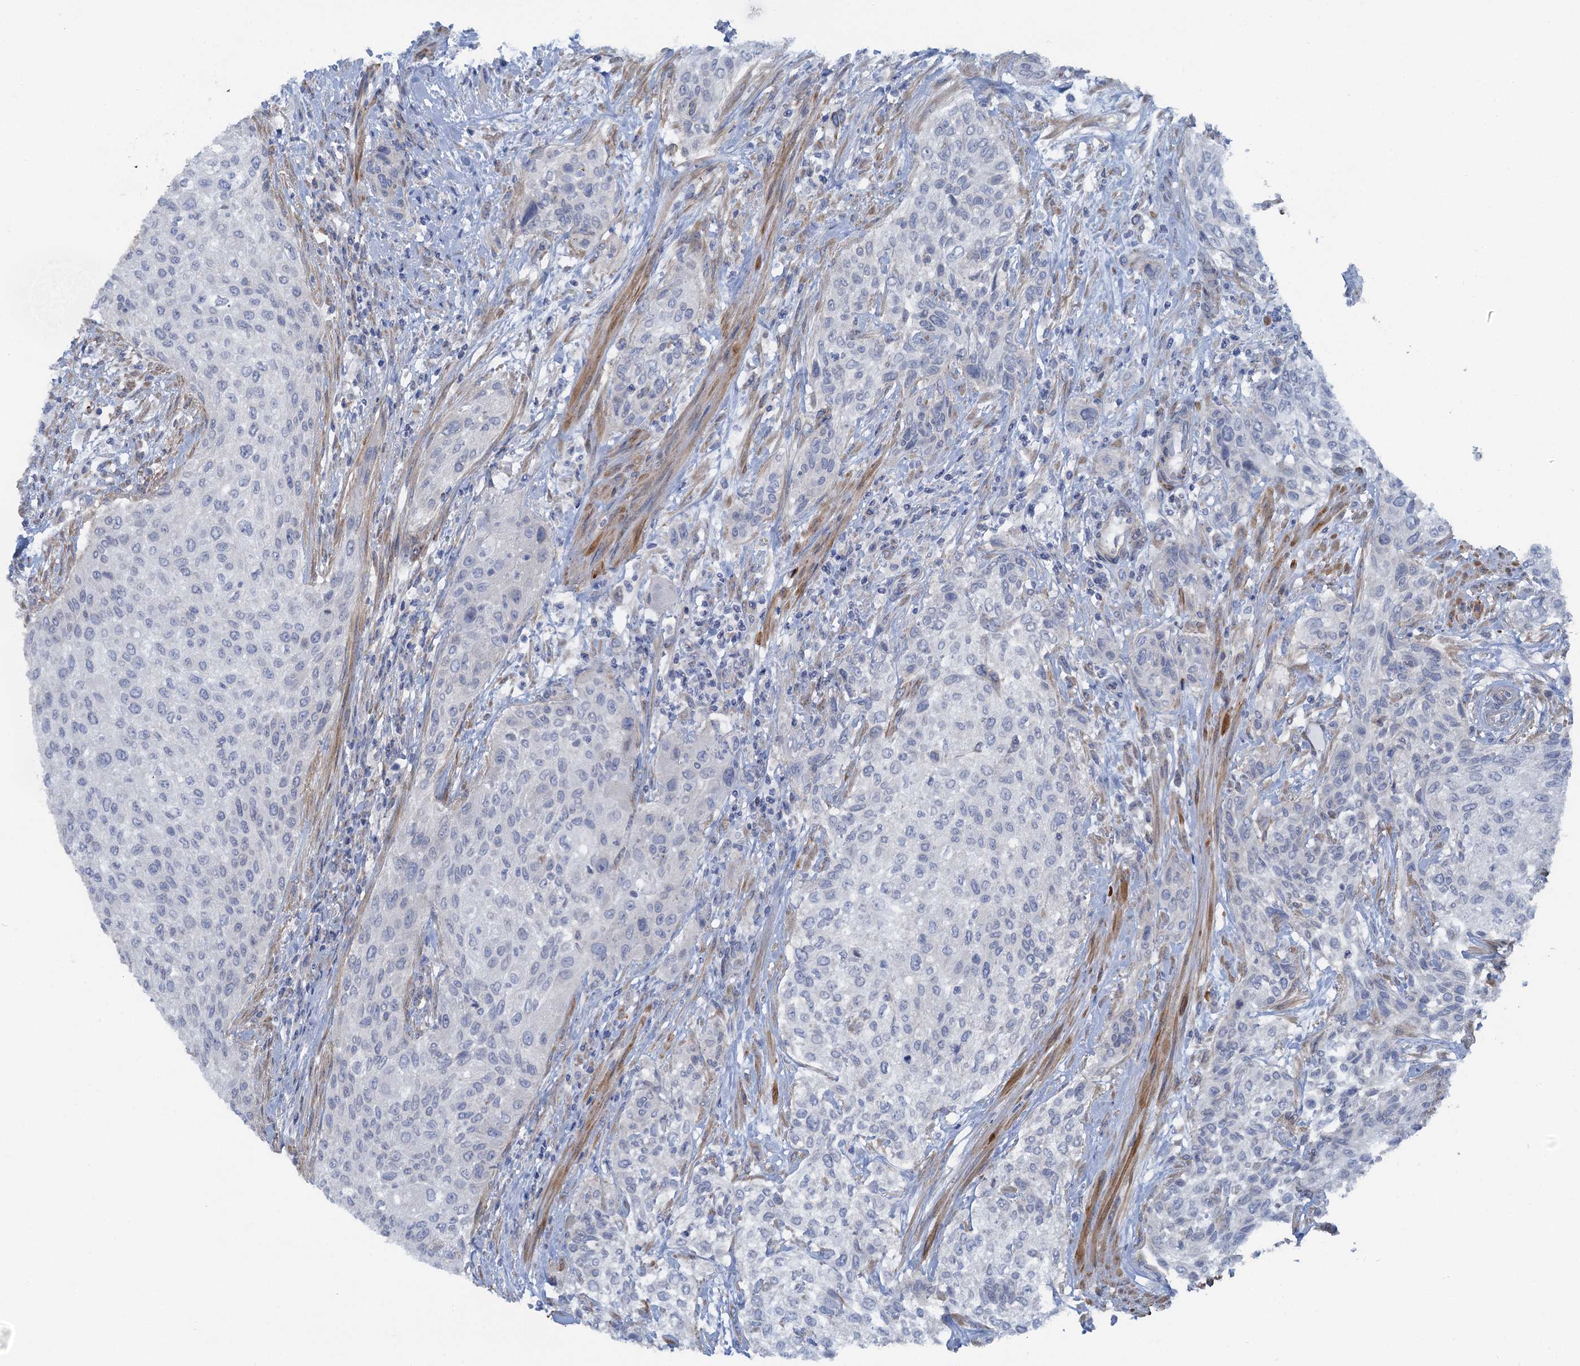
{"staining": {"intensity": "negative", "quantity": "none", "location": "none"}, "tissue": "urothelial cancer", "cell_type": "Tumor cells", "image_type": "cancer", "snomed": [{"axis": "morphology", "description": "Normal tissue, NOS"}, {"axis": "morphology", "description": "Urothelial carcinoma, NOS"}, {"axis": "topography", "description": "Urinary bladder"}, {"axis": "topography", "description": "Peripheral nerve tissue"}], "caption": "The micrograph exhibits no staining of tumor cells in transitional cell carcinoma.", "gene": "POGLUT3", "patient": {"sex": "male", "age": 35}}